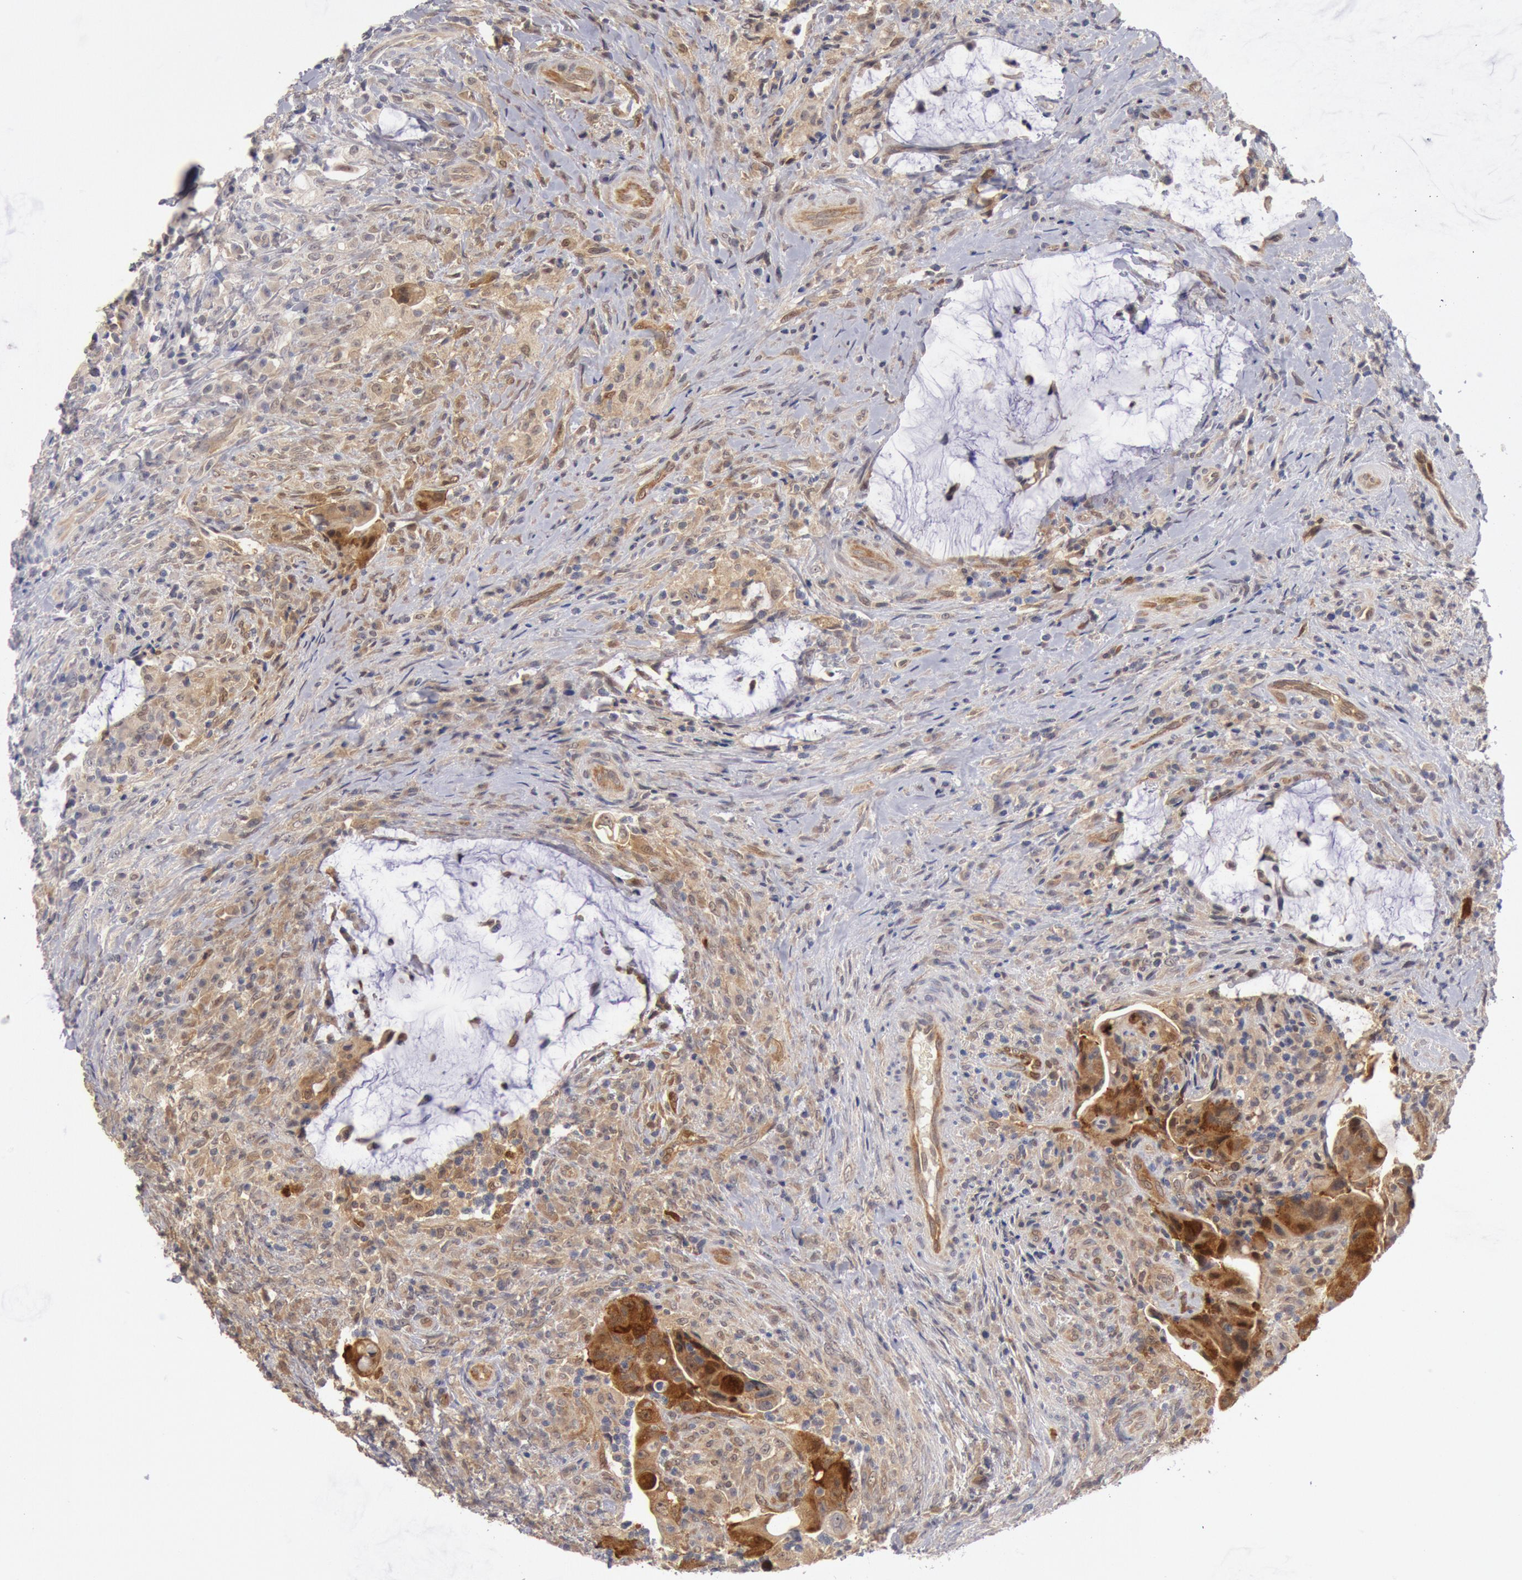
{"staining": {"intensity": "moderate", "quantity": "25%-75%", "location": "cytoplasmic/membranous"}, "tissue": "colorectal cancer", "cell_type": "Tumor cells", "image_type": "cancer", "snomed": [{"axis": "morphology", "description": "Adenocarcinoma, NOS"}, {"axis": "topography", "description": "Rectum"}], "caption": "Adenocarcinoma (colorectal) stained with DAB IHC demonstrates medium levels of moderate cytoplasmic/membranous expression in approximately 25%-75% of tumor cells.", "gene": "DNAJA1", "patient": {"sex": "female", "age": 71}}